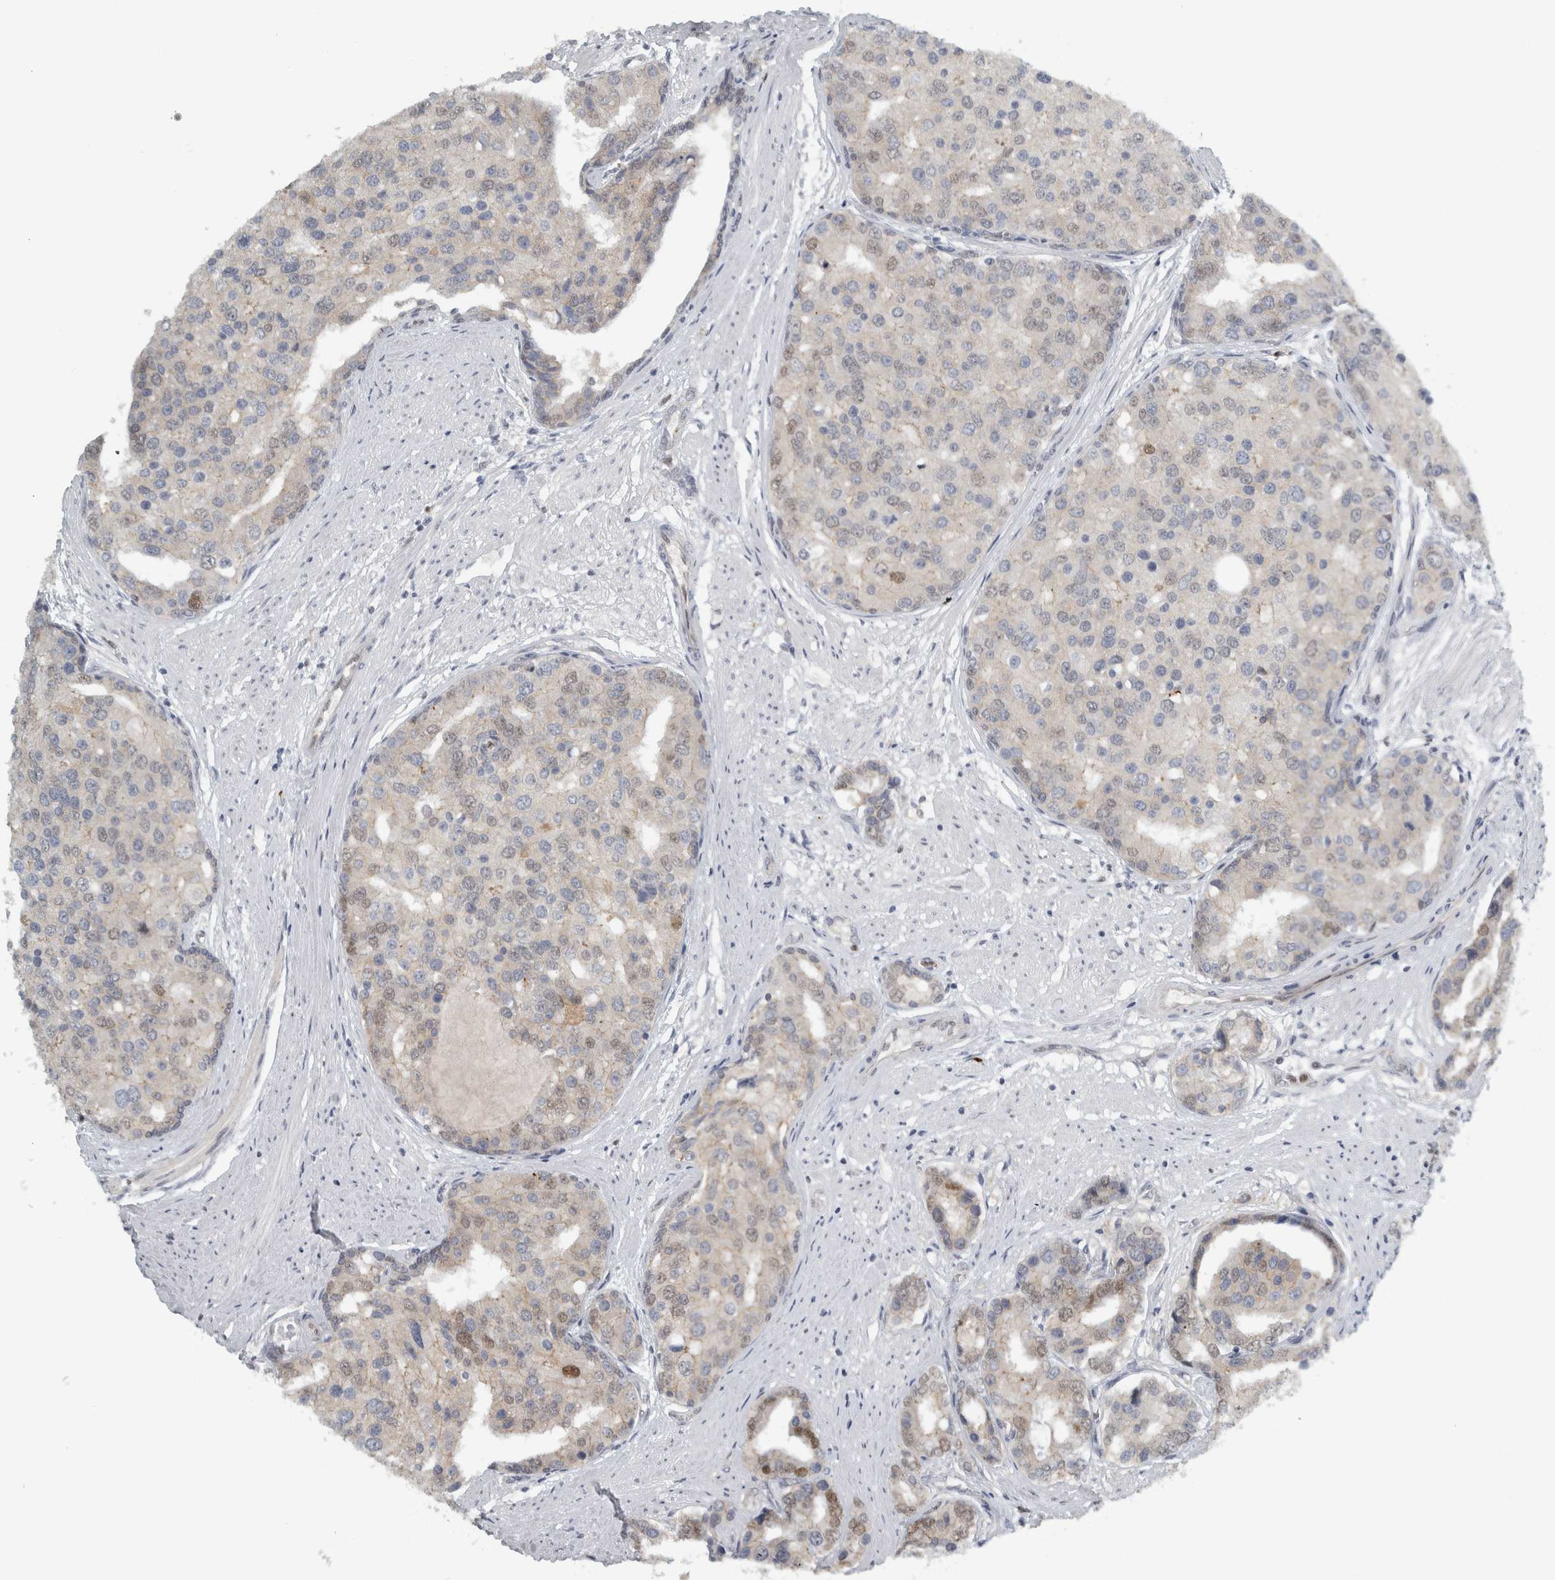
{"staining": {"intensity": "weak", "quantity": "25%-75%", "location": "cytoplasmic/membranous"}, "tissue": "prostate cancer", "cell_type": "Tumor cells", "image_type": "cancer", "snomed": [{"axis": "morphology", "description": "Adenocarcinoma, High grade"}, {"axis": "topography", "description": "Prostate"}], "caption": "A high-resolution photomicrograph shows immunohistochemistry (IHC) staining of prostate high-grade adenocarcinoma, which demonstrates weak cytoplasmic/membranous positivity in about 25%-75% of tumor cells.", "gene": "ADPRM", "patient": {"sex": "male", "age": 50}}